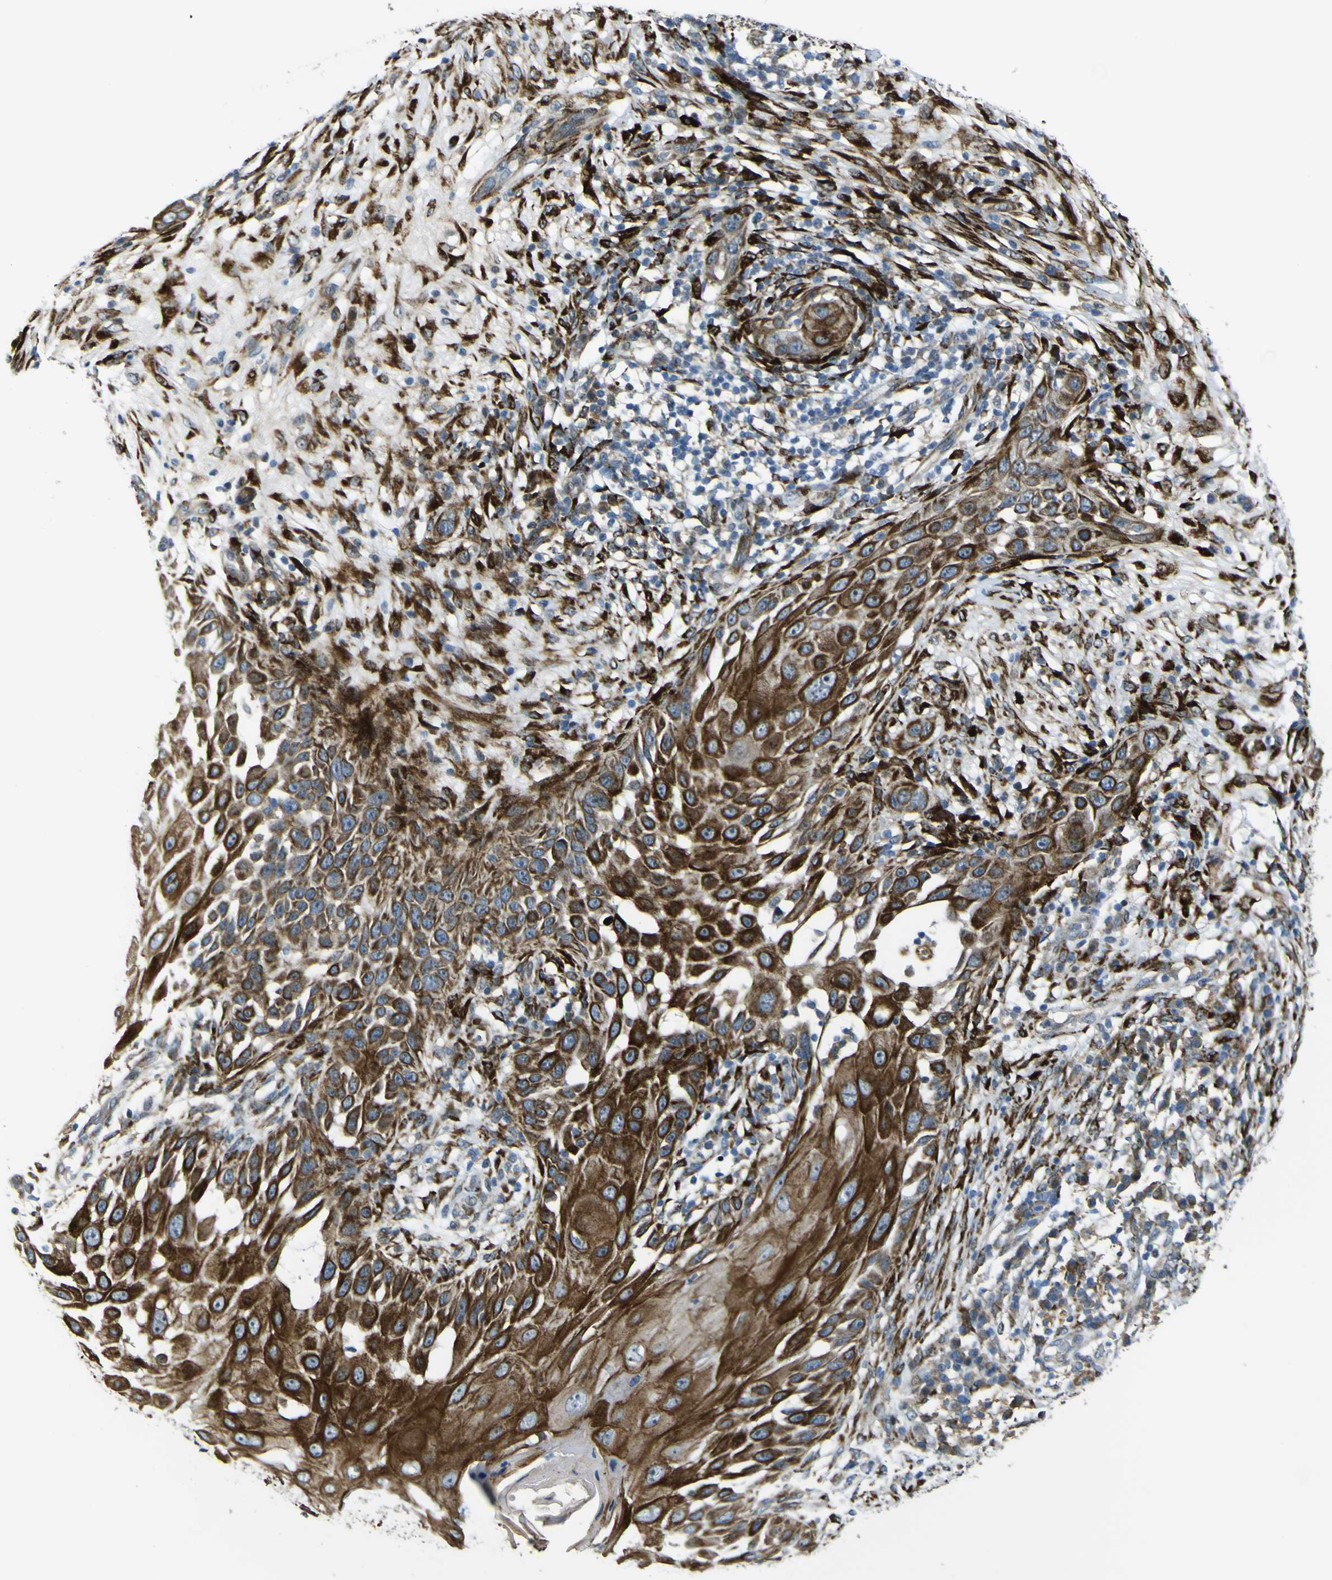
{"staining": {"intensity": "strong", "quantity": ">75%", "location": "cytoplasmic/membranous"}, "tissue": "skin cancer", "cell_type": "Tumor cells", "image_type": "cancer", "snomed": [{"axis": "morphology", "description": "Squamous cell carcinoma, NOS"}, {"axis": "topography", "description": "Skin"}], "caption": "Tumor cells exhibit strong cytoplasmic/membranous expression in about >75% of cells in skin cancer (squamous cell carcinoma).", "gene": "LBHD1", "patient": {"sex": "female", "age": 44}}